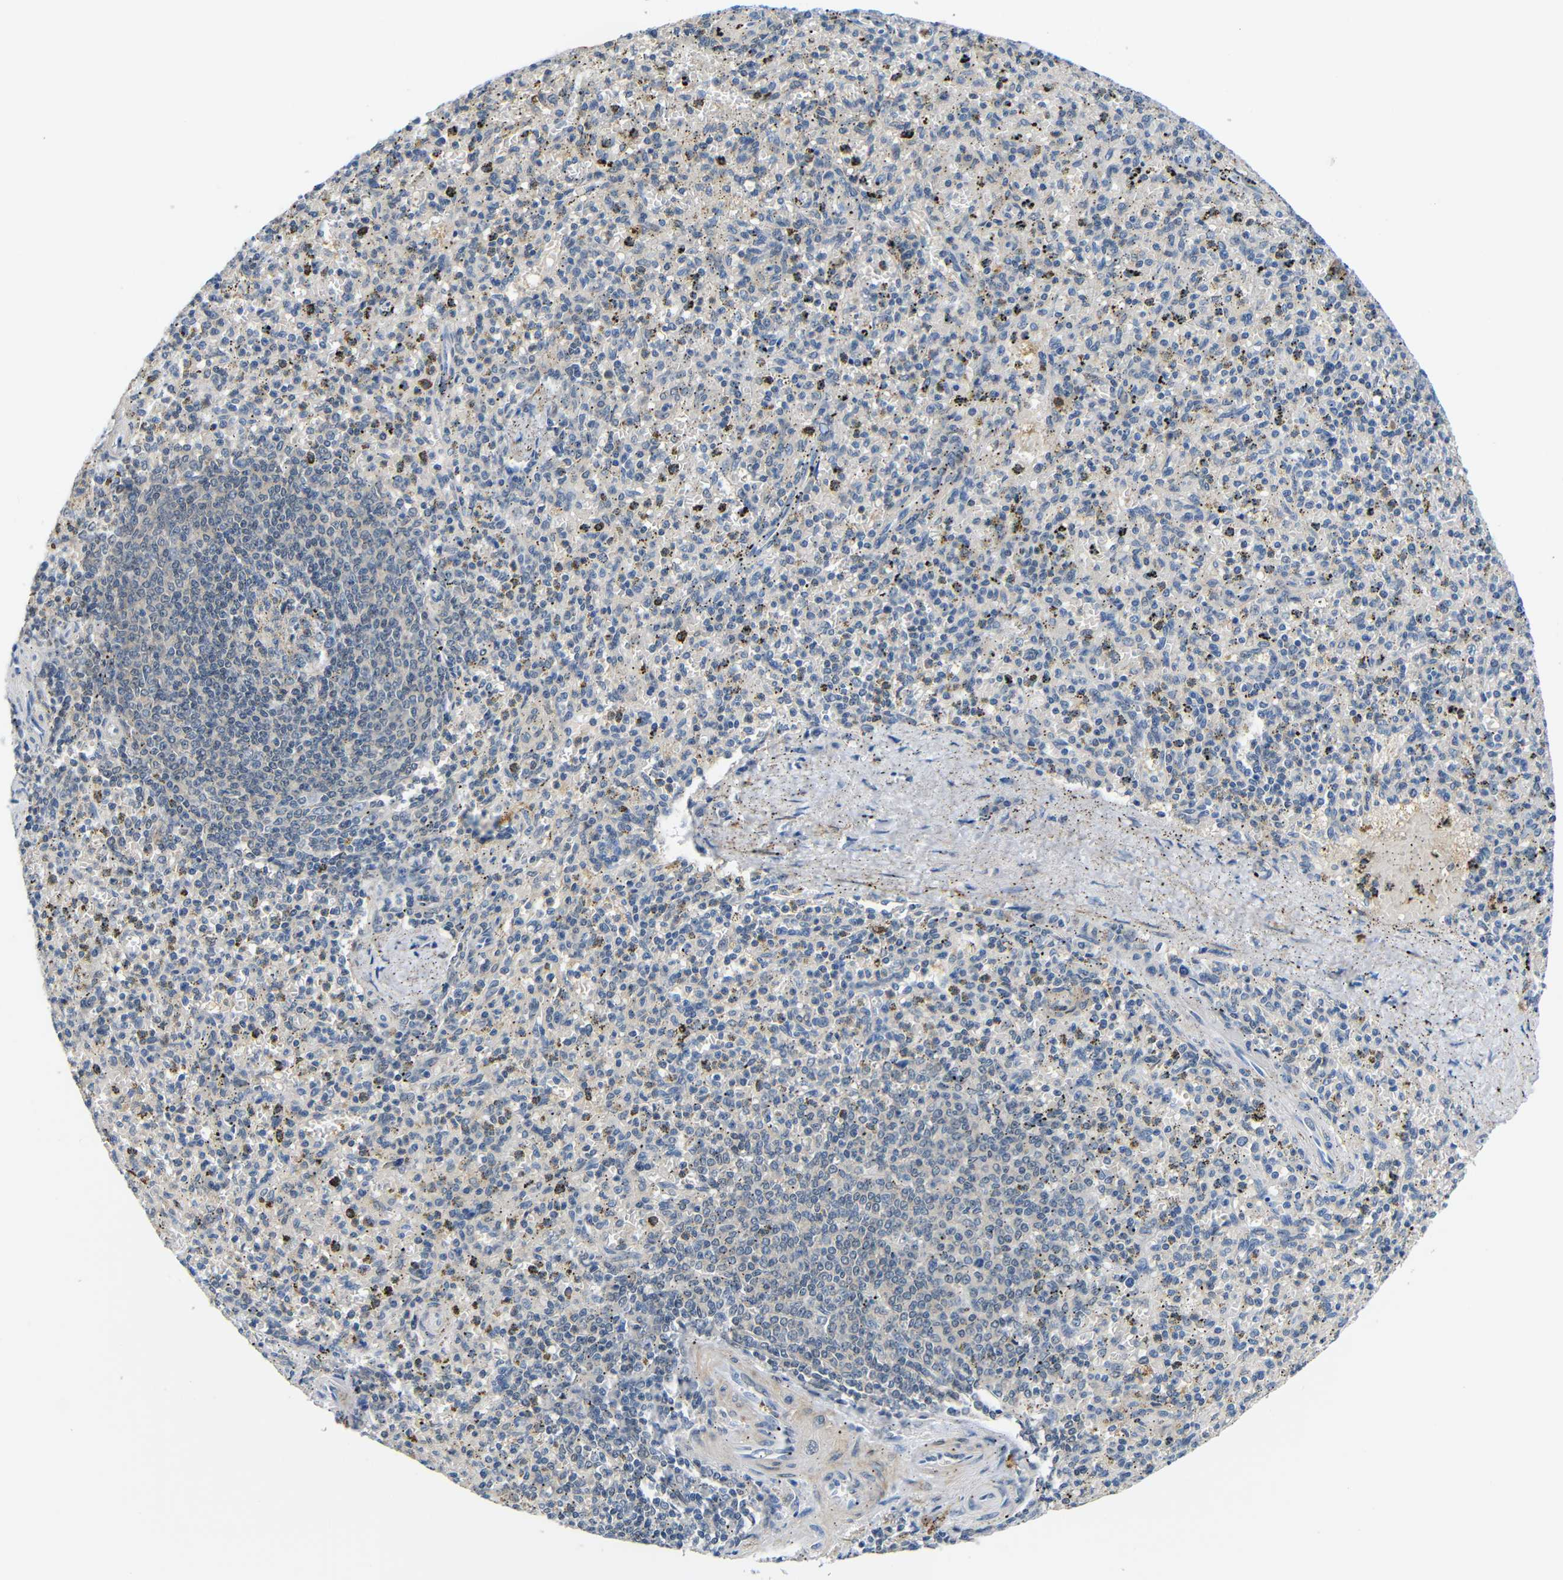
{"staining": {"intensity": "negative", "quantity": "none", "location": "none"}, "tissue": "spleen", "cell_type": "Cells in red pulp", "image_type": "normal", "snomed": [{"axis": "morphology", "description": "Normal tissue, NOS"}, {"axis": "topography", "description": "Spleen"}], "caption": "IHC micrograph of normal human spleen stained for a protein (brown), which reveals no positivity in cells in red pulp.", "gene": "NEGR1", "patient": {"sex": "male", "age": 72}}